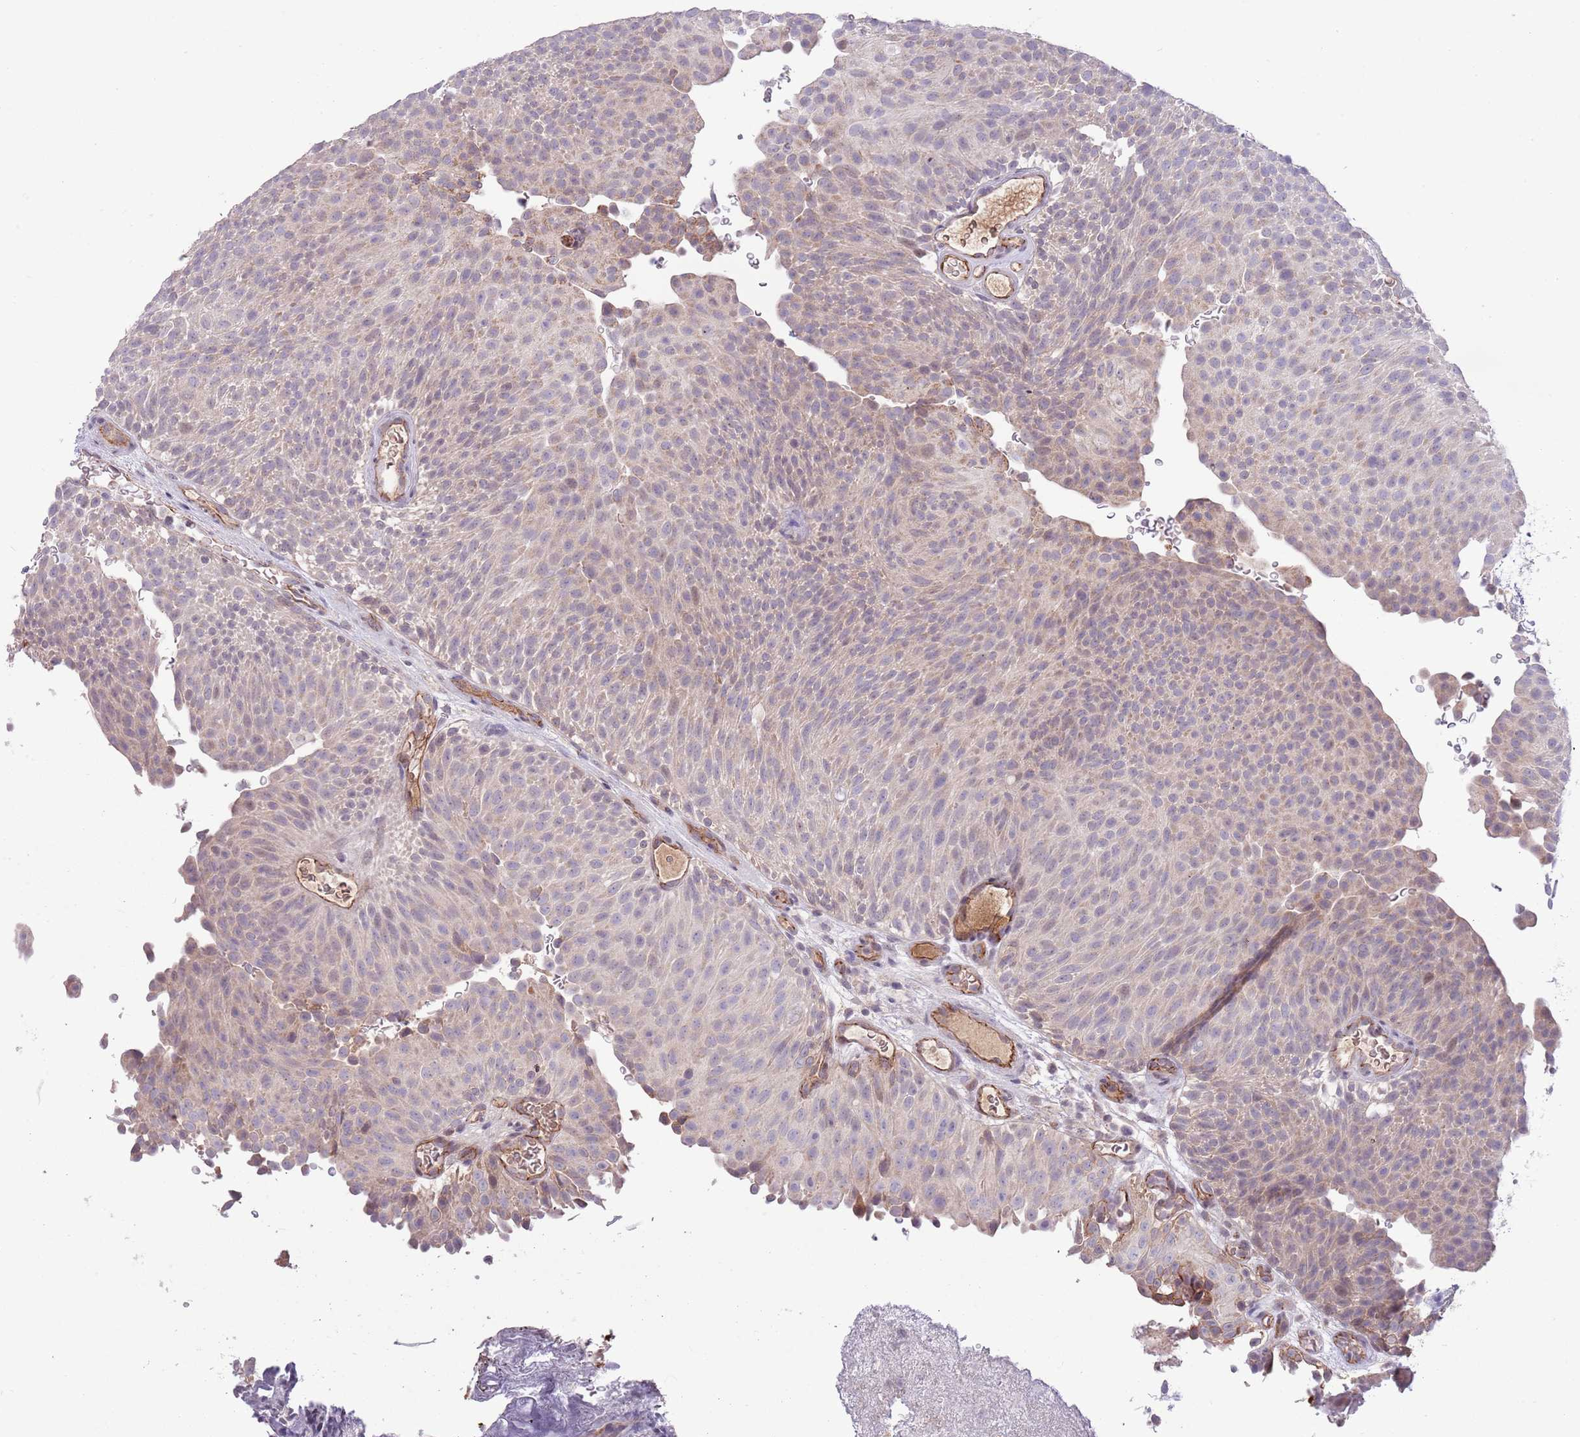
{"staining": {"intensity": "weak", "quantity": "25%-75%", "location": "cytoplasmic/membranous,nuclear"}, "tissue": "urothelial cancer", "cell_type": "Tumor cells", "image_type": "cancer", "snomed": [{"axis": "morphology", "description": "Urothelial carcinoma, Low grade"}, {"axis": "topography", "description": "Urinary bladder"}], "caption": "A histopathology image of human urothelial cancer stained for a protein exhibits weak cytoplasmic/membranous and nuclear brown staining in tumor cells. Nuclei are stained in blue.", "gene": "DPP10", "patient": {"sex": "male", "age": 78}}